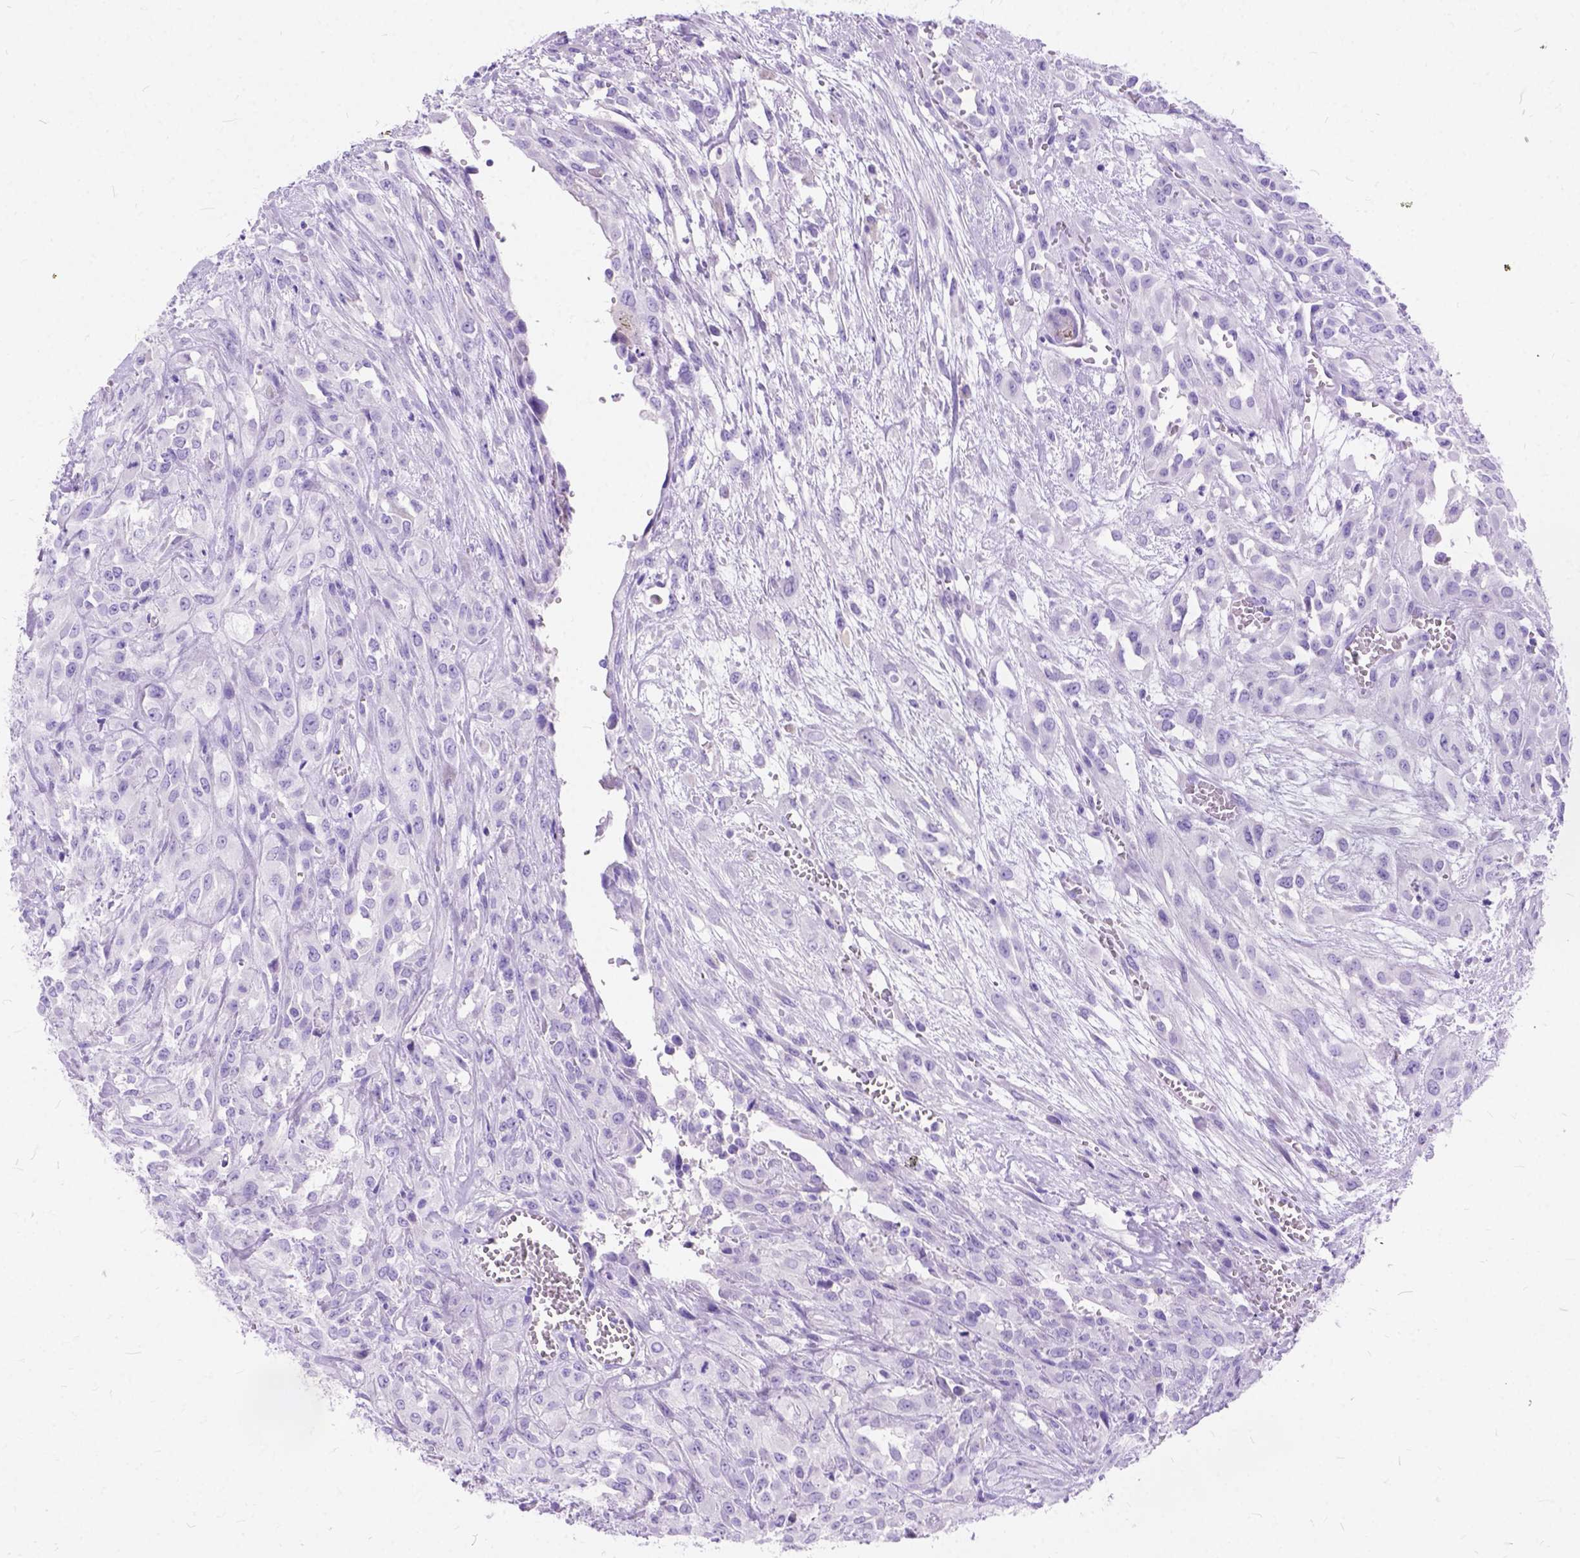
{"staining": {"intensity": "negative", "quantity": "none", "location": "none"}, "tissue": "urothelial cancer", "cell_type": "Tumor cells", "image_type": "cancer", "snomed": [{"axis": "morphology", "description": "Urothelial carcinoma, High grade"}, {"axis": "topography", "description": "Urinary bladder"}], "caption": "Human high-grade urothelial carcinoma stained for a protein using immunohistochemistry (IHC) demonstrates no expression in tumor cells.", "gene": "C1QTNF3", "patient": {"sex": "male", "age": 67}}